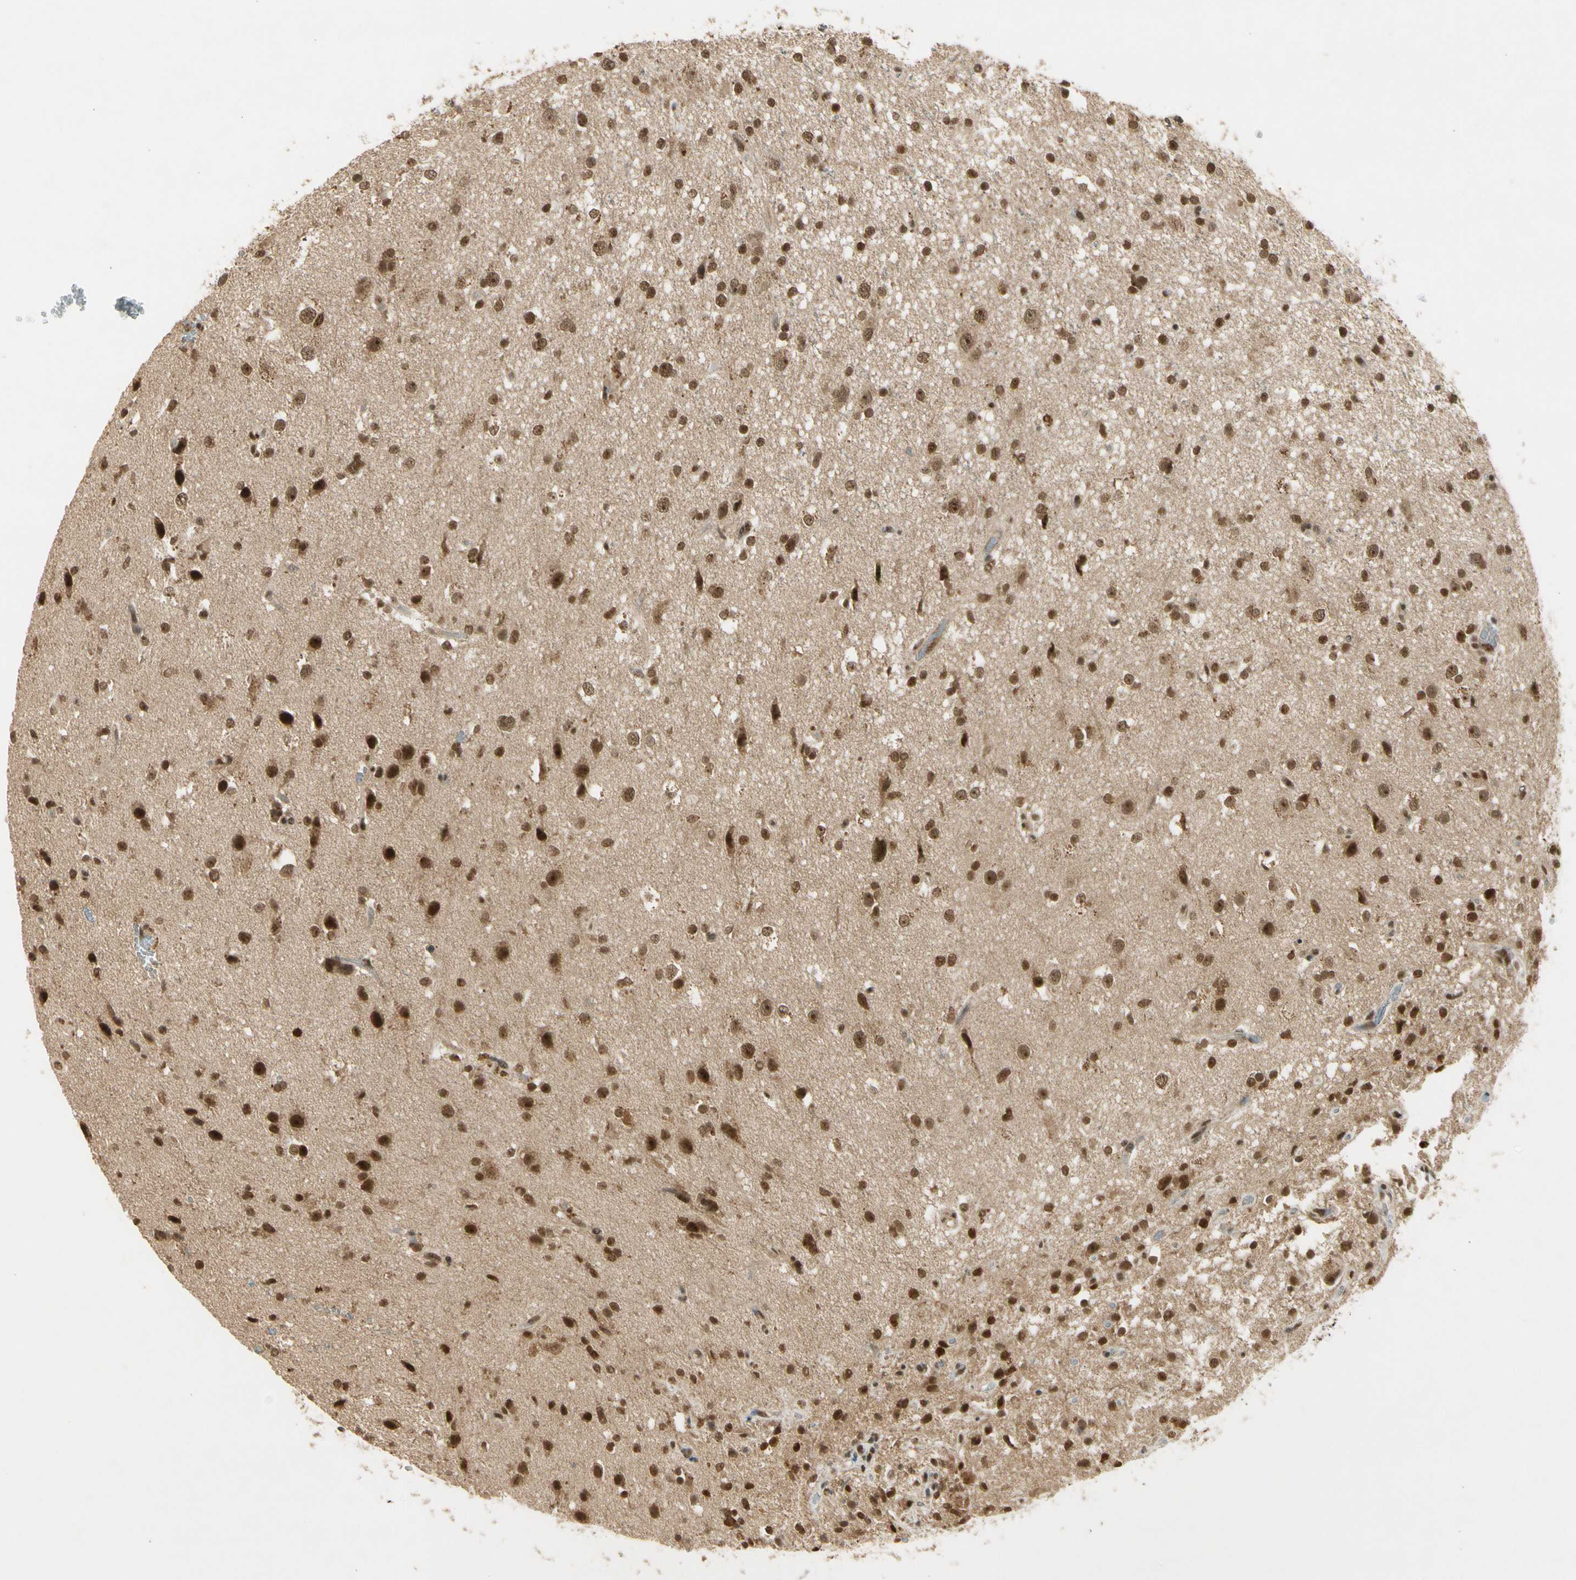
{"staining": {"intensity": "strong", "quantity": ">75%", "location": "cytoplasmic/membranous,nuclear"}, "tissue": "glioma", "cell_type": "Tumor cells", "image_type": "cancer", "snomed": [{"axis": "morphology", "description": "Glioma, malignant, High grade"}, {"axis": "topography", "description": "Brain"}], "caption": "About >75% of tumor cells in human high-grade glioma (malignant) reveal strong cytoplasmic/membranous and nuclear protein expression as visualized by brown immunohistochemical staining.", "gene": "ZNF135", "patient": {"sex": "male", "age": 33}}